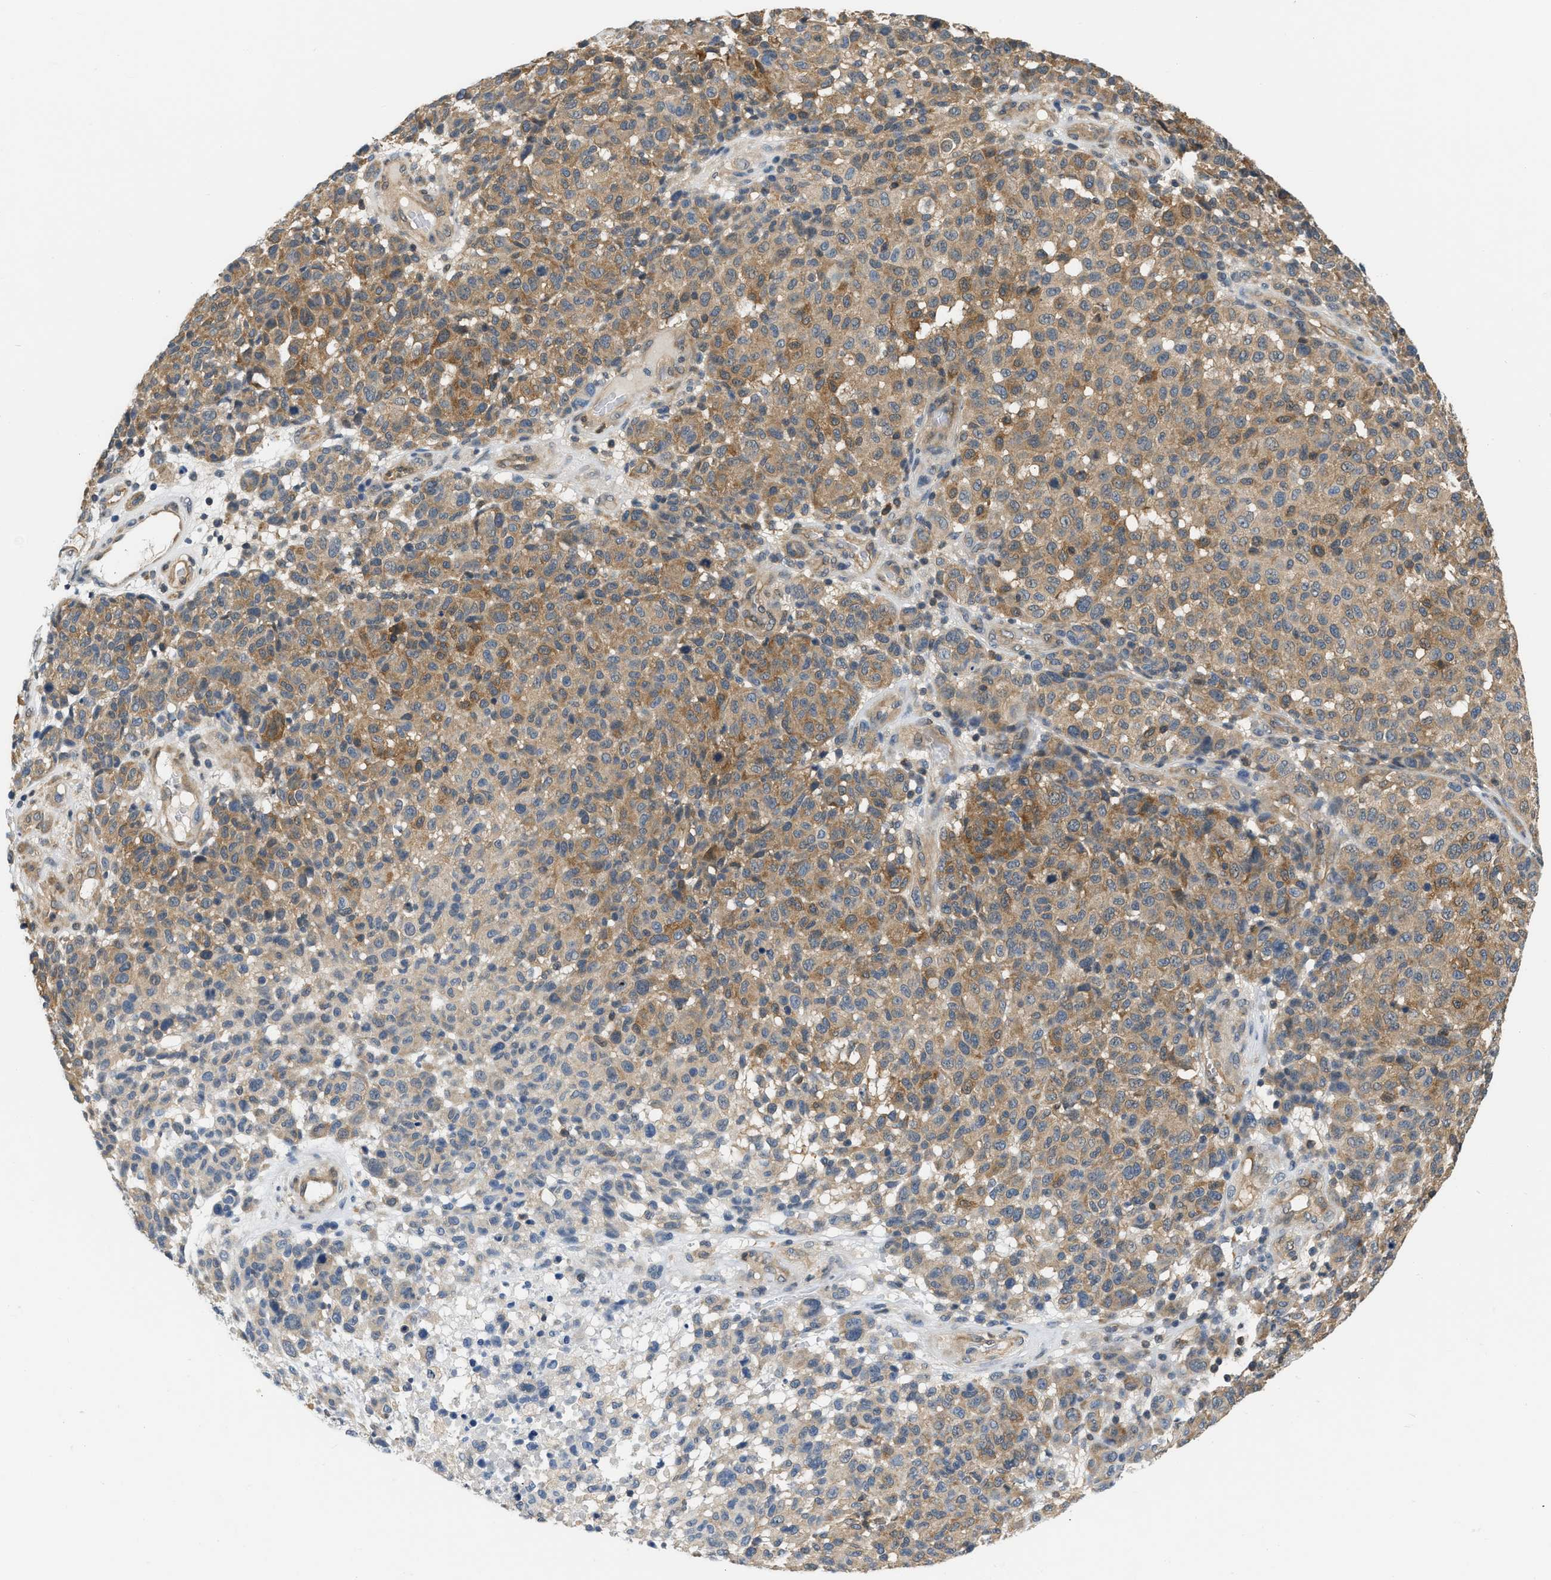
{"staining": {"intensity": "moderate", "quantity": ">75%", "location": "cytoplasmic/membranous"}, "tissue": "melanoma", "cell_type": "Tumor cells", "image_type": "cancer", "snomed": [{"axis": "morphology", "description": "Malignant melanoma, NOS"}, {"axis": "topography", "description": "Skin"}], "caption": "Immunohistochemical staining of human melanoma displays medium levels of moderate cytoplasmic/membranous positivity in about >75% of tumor cells.", "gene": "EIF4EBP2", "patient": {"sex": "male", "age": 59}}